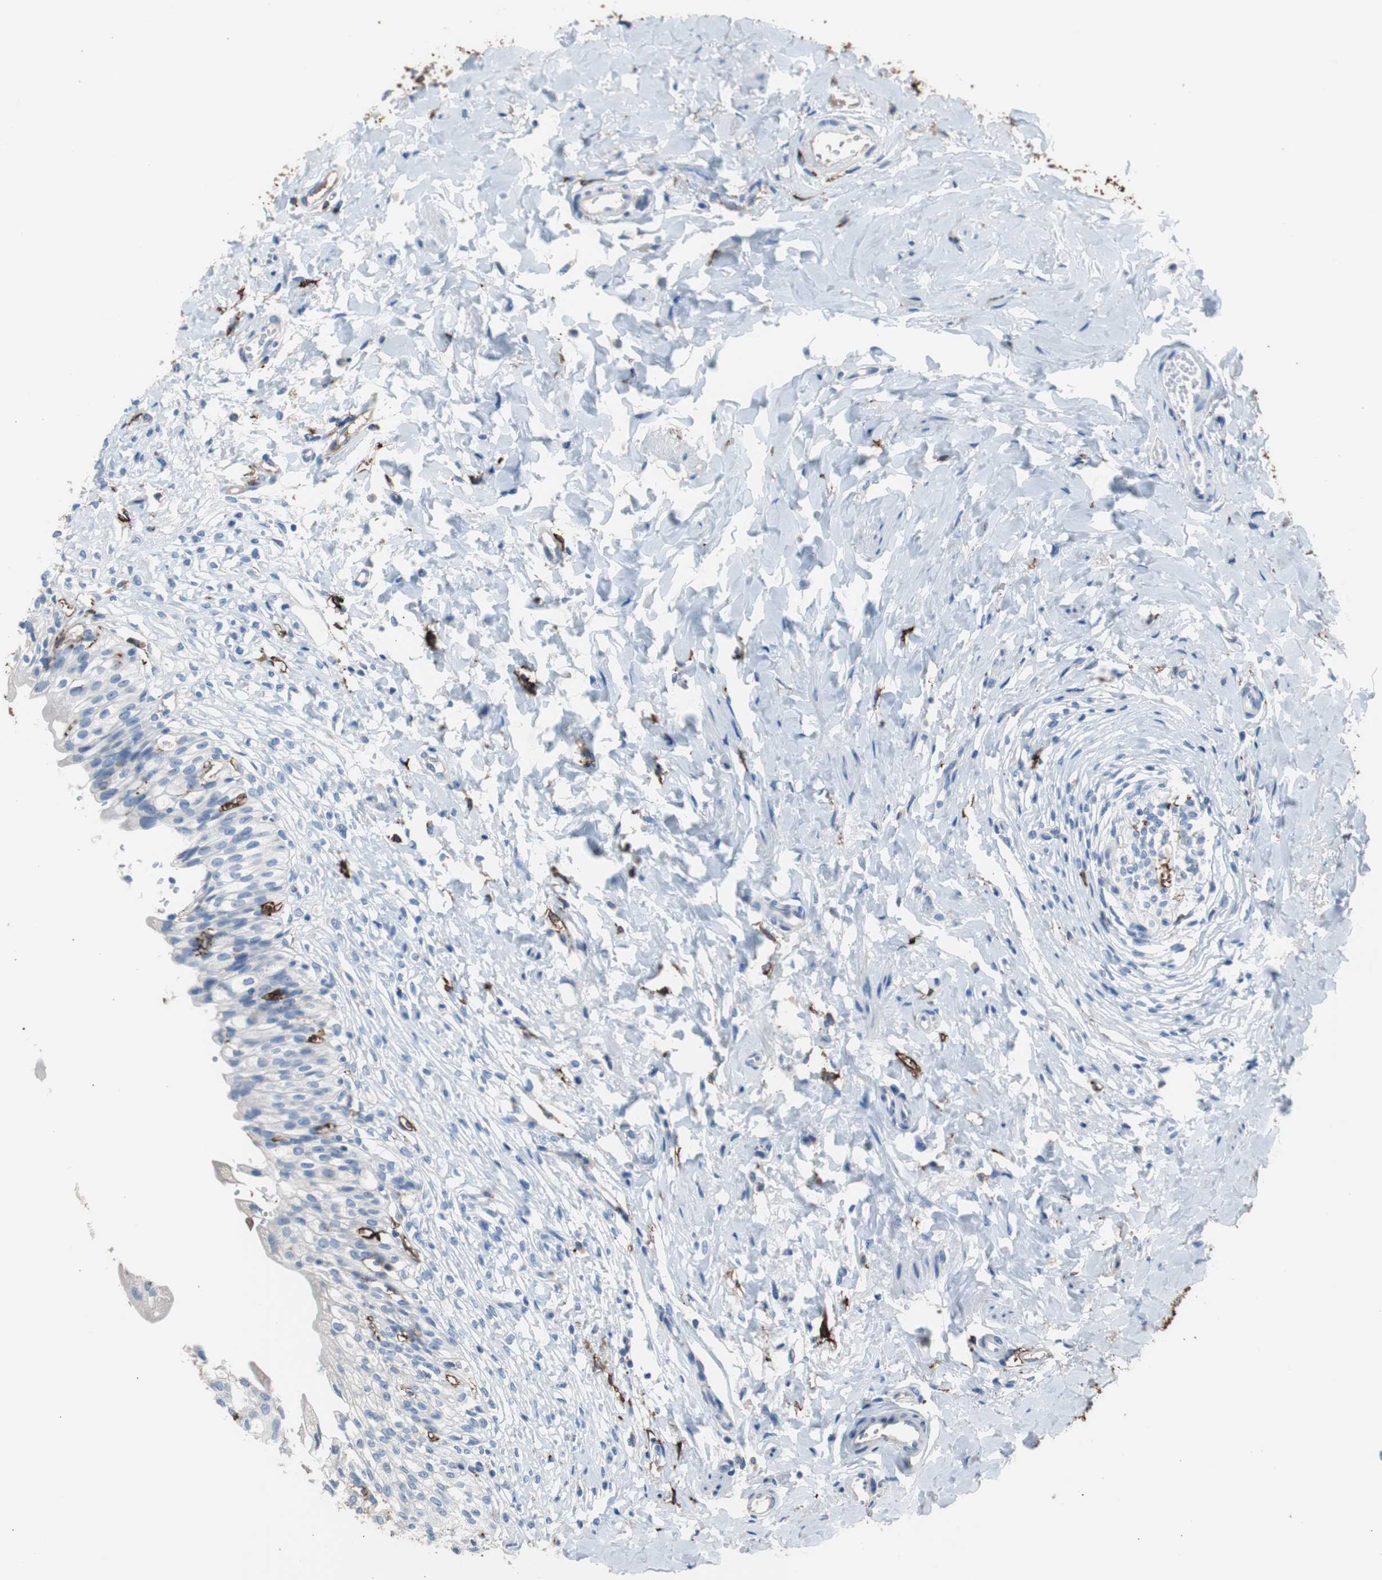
{"staining": {"intensity": "negative", "quantity": "none", "location": "none"}, "tissue": "urinary bladder", "cell_type": "Urothelial cells", "image_type": "normal", "snomed": [{"axis": "morphology", "description": "Normal tissue, NOS"}, {"axis": "morphology", "description": "Inflammation, NOS"}, {"axis": "topography", "description": "Urinary bladder"}], "caption": "This is a histopathology image of immunohistochemistry staining of normal urinary bladder, which shows no expression in urothelial cells.", "gene": "FCGR2B", "patient": {"sex": "female", "age": 80}}